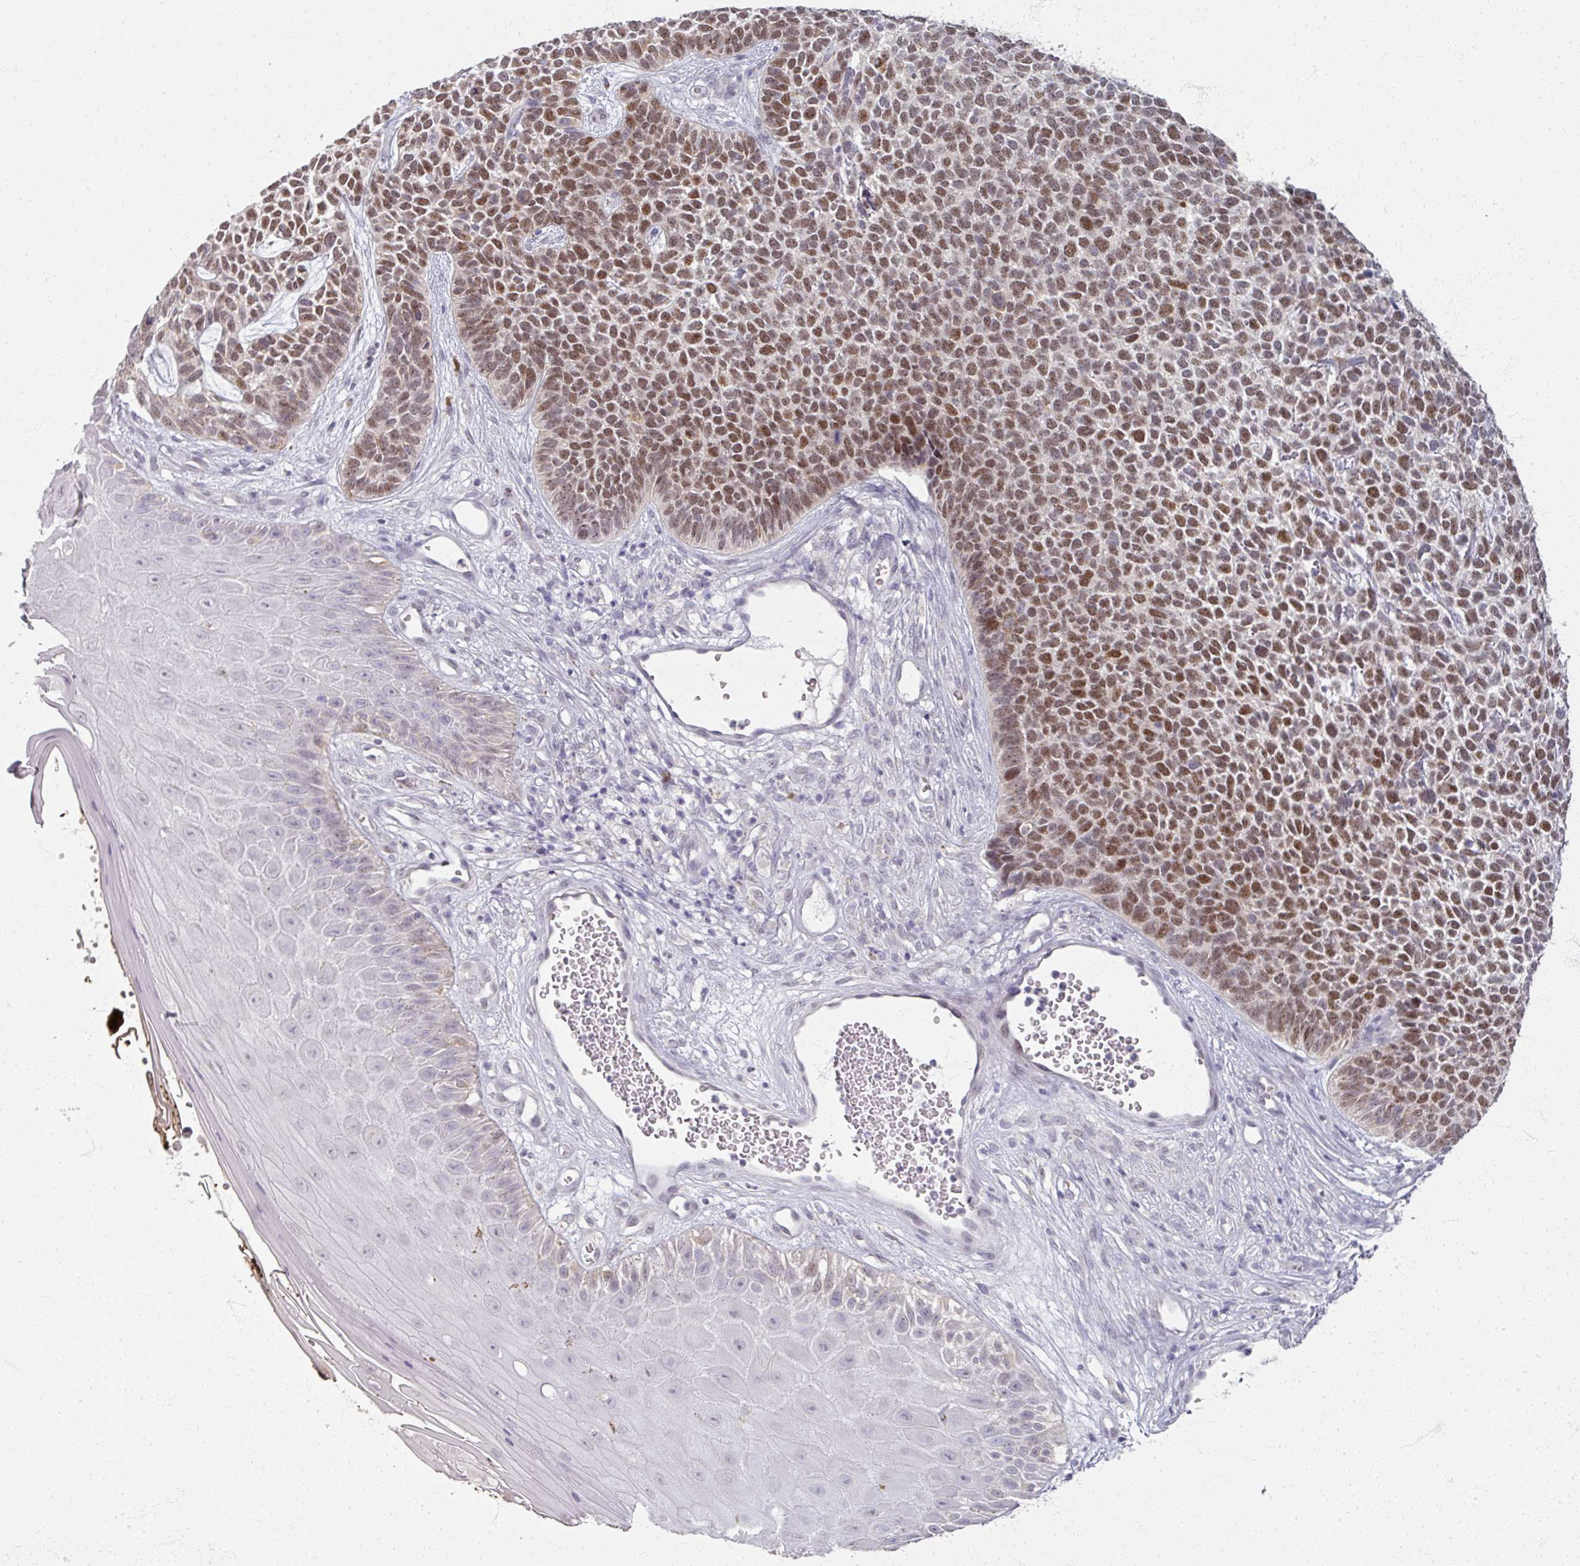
{"staining": {"intensity": "moderate", "quantity": ">75%", "location": "nuclear"}, "tissue": "skin cancer", "cell_type": "Tumor cells", "image_type": "cancer", "snomed": [{"axis": "morphology", "description": "Basal cell carcinoma"}, {"axis": "topography", "description": "Skin"}], "caption": "Basal cell carcinoma (skin) tissue exhibits moderate nuclear staining in approximately >75% of tumor cells, visualized by immunohistochemistry.", "gene": "SOX11", "patient": {"sex": "female", "age": 84}}